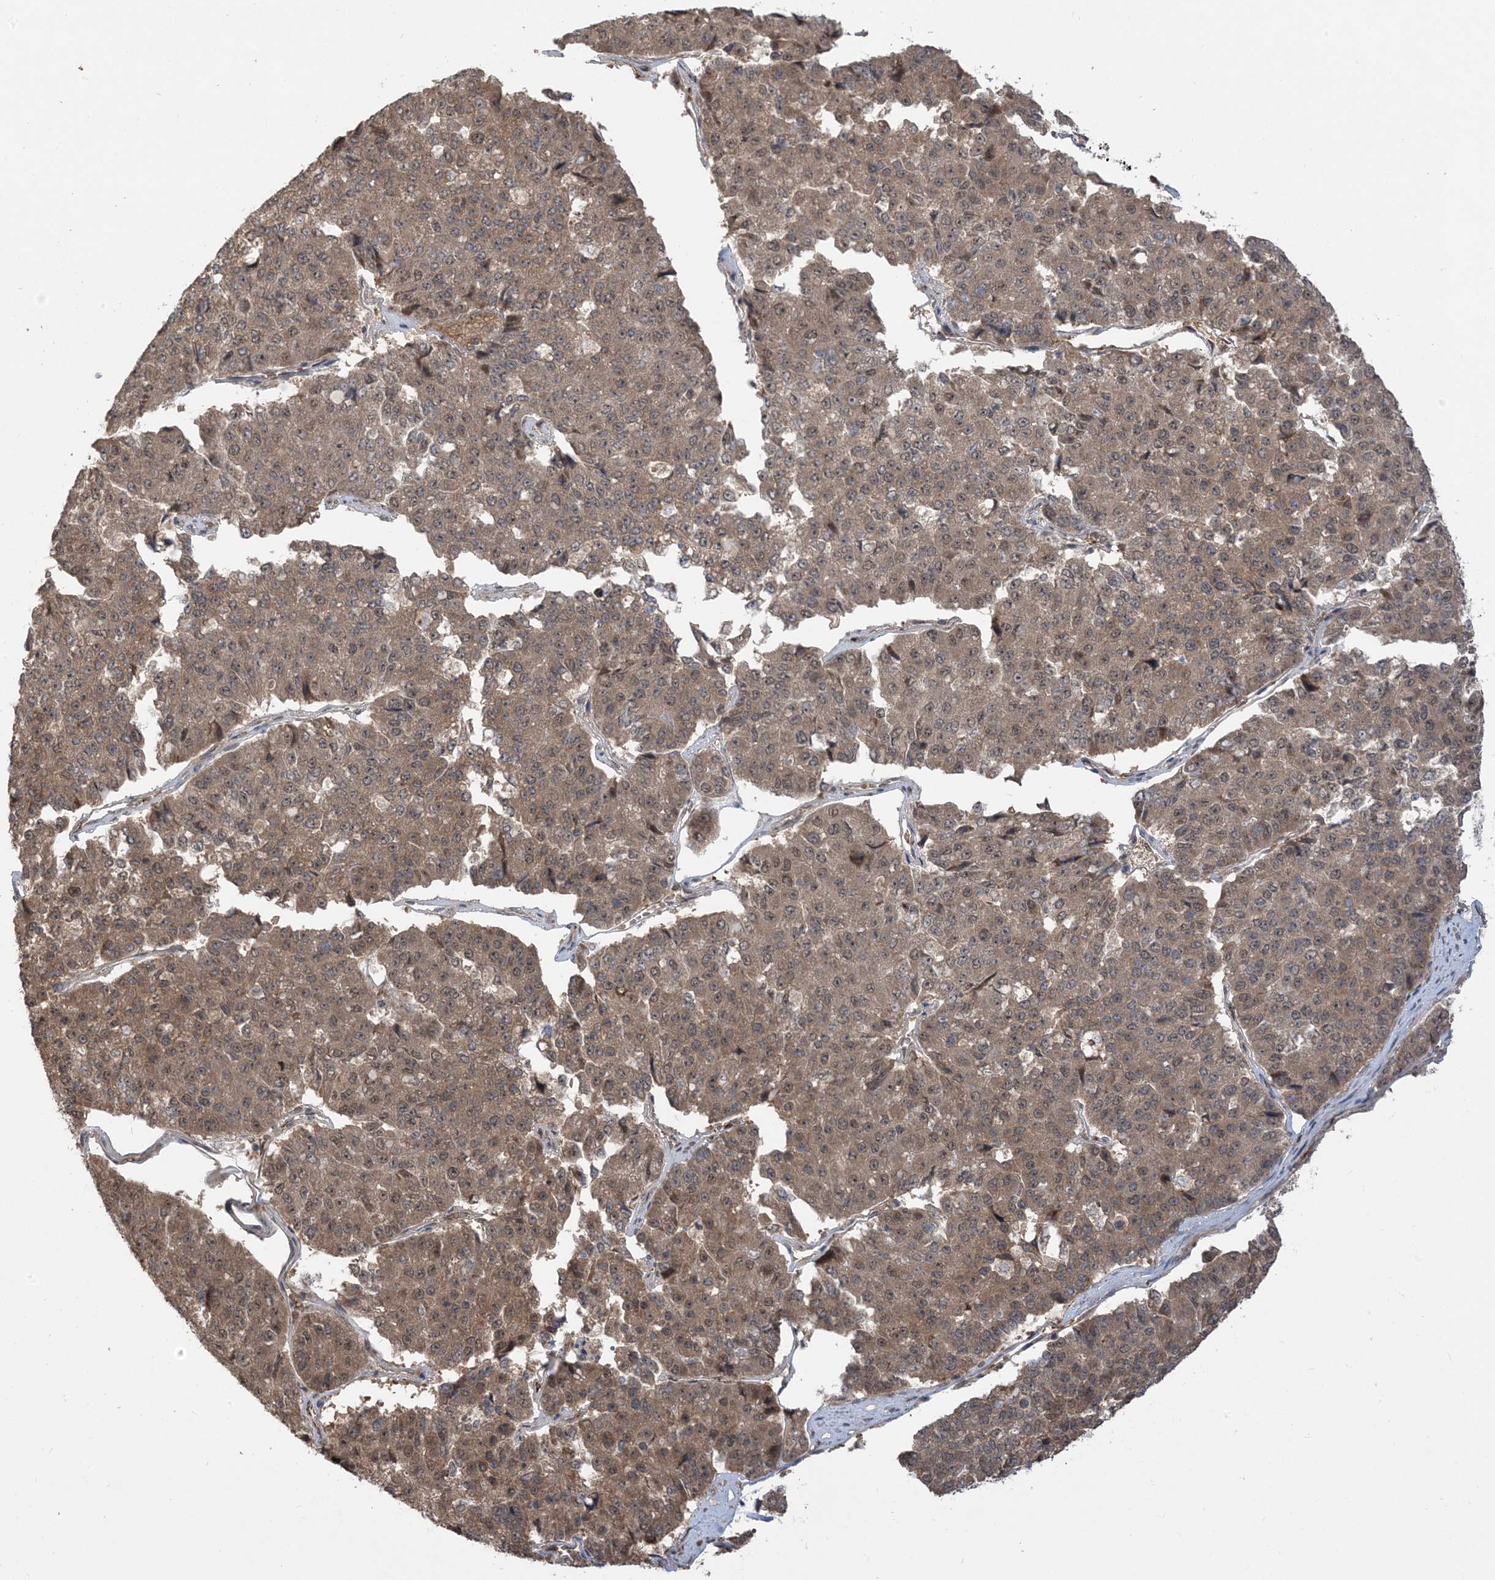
{"staining": {"intensity": "moderate", "quantity": ">75%", "location": "cytoplasmic/membranous,nuclear"}, "tissue": "pancreatic cancer", "cell_type": "Tumor cells", "image_type": "cancer", "snomed": [{"axis": "morphology", "description": "Adenocarcinoma, NOS"}, {"axis": "topography", "description": "Pancreas"}], "caption": "Protein staining of pancreatic adenocarcinoma tissue shows moderate cytoplasmic/membranous and nuclear expression in approximately >75% of tumor cells. The staining was performed using DAB (3,3'-diaminobenzidine) to visualize the protein expression in brown, while the nuclei were stained in blue with hematoxylin (Magnification: 20x).", "gene": "PUSL1", "patient": {"sex": "male", "age": 50}}